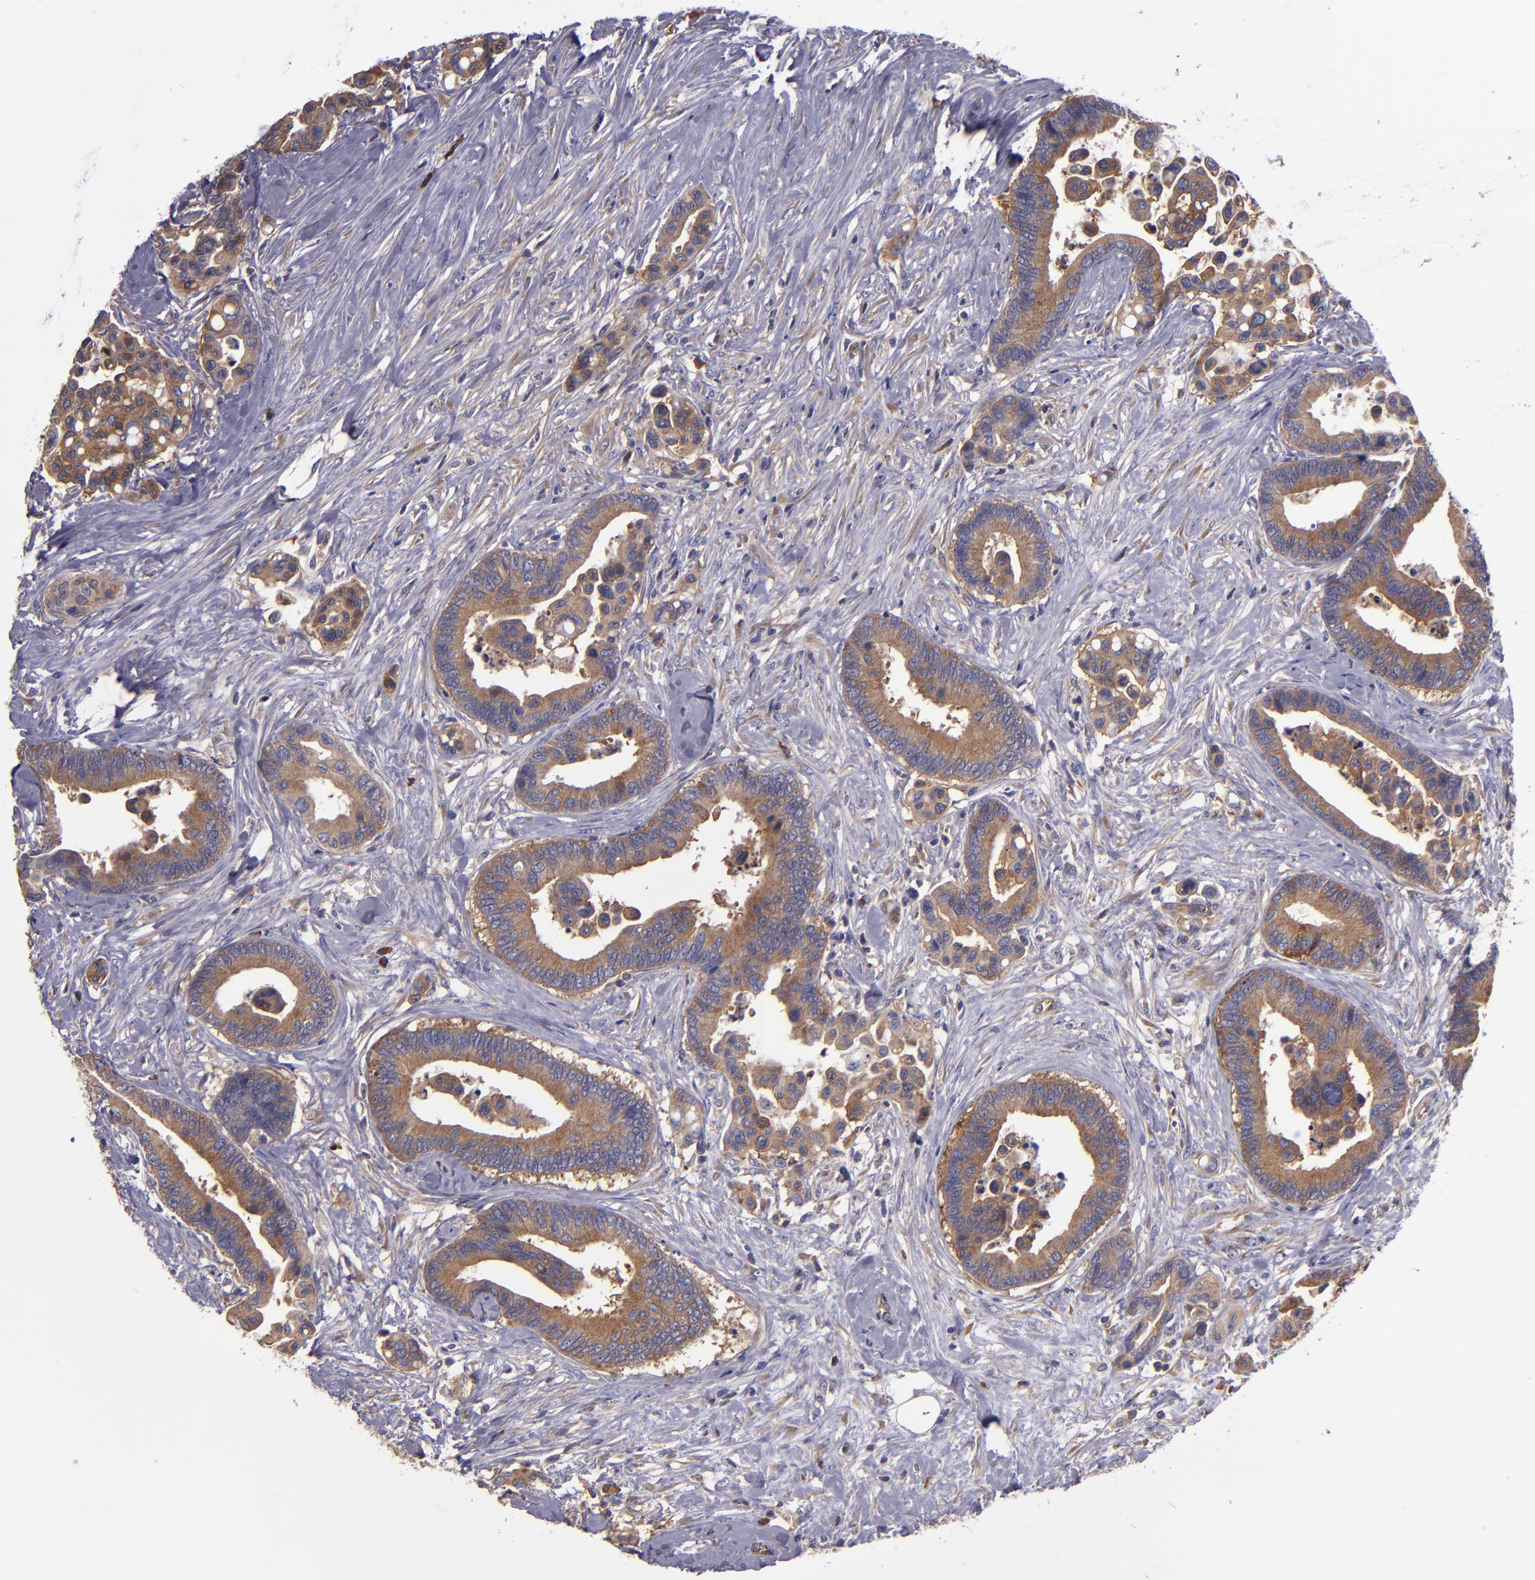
{"staining": {"intensity": "weak", "quantity": ">75%", "location": "cytoplasmic/membranous"}, "tissue": "colorectal cancer", "cell_type": "Tumor cells", "image_type": "cancer", "snomed": [{"axis": "morphology", "description": "Adenocarcinoma, NOS"}, {"axis": "topography", "description": "Colon"}], "caption": "Approximately >75% of tumor cells in adenocarcinoma (colorectal) display weak cytoplasmic/membranous protein positivity as visualized by brown immunohistochemical staining.", "gene": "CARS1", "patient": {"sex": "male", "age": 82}}